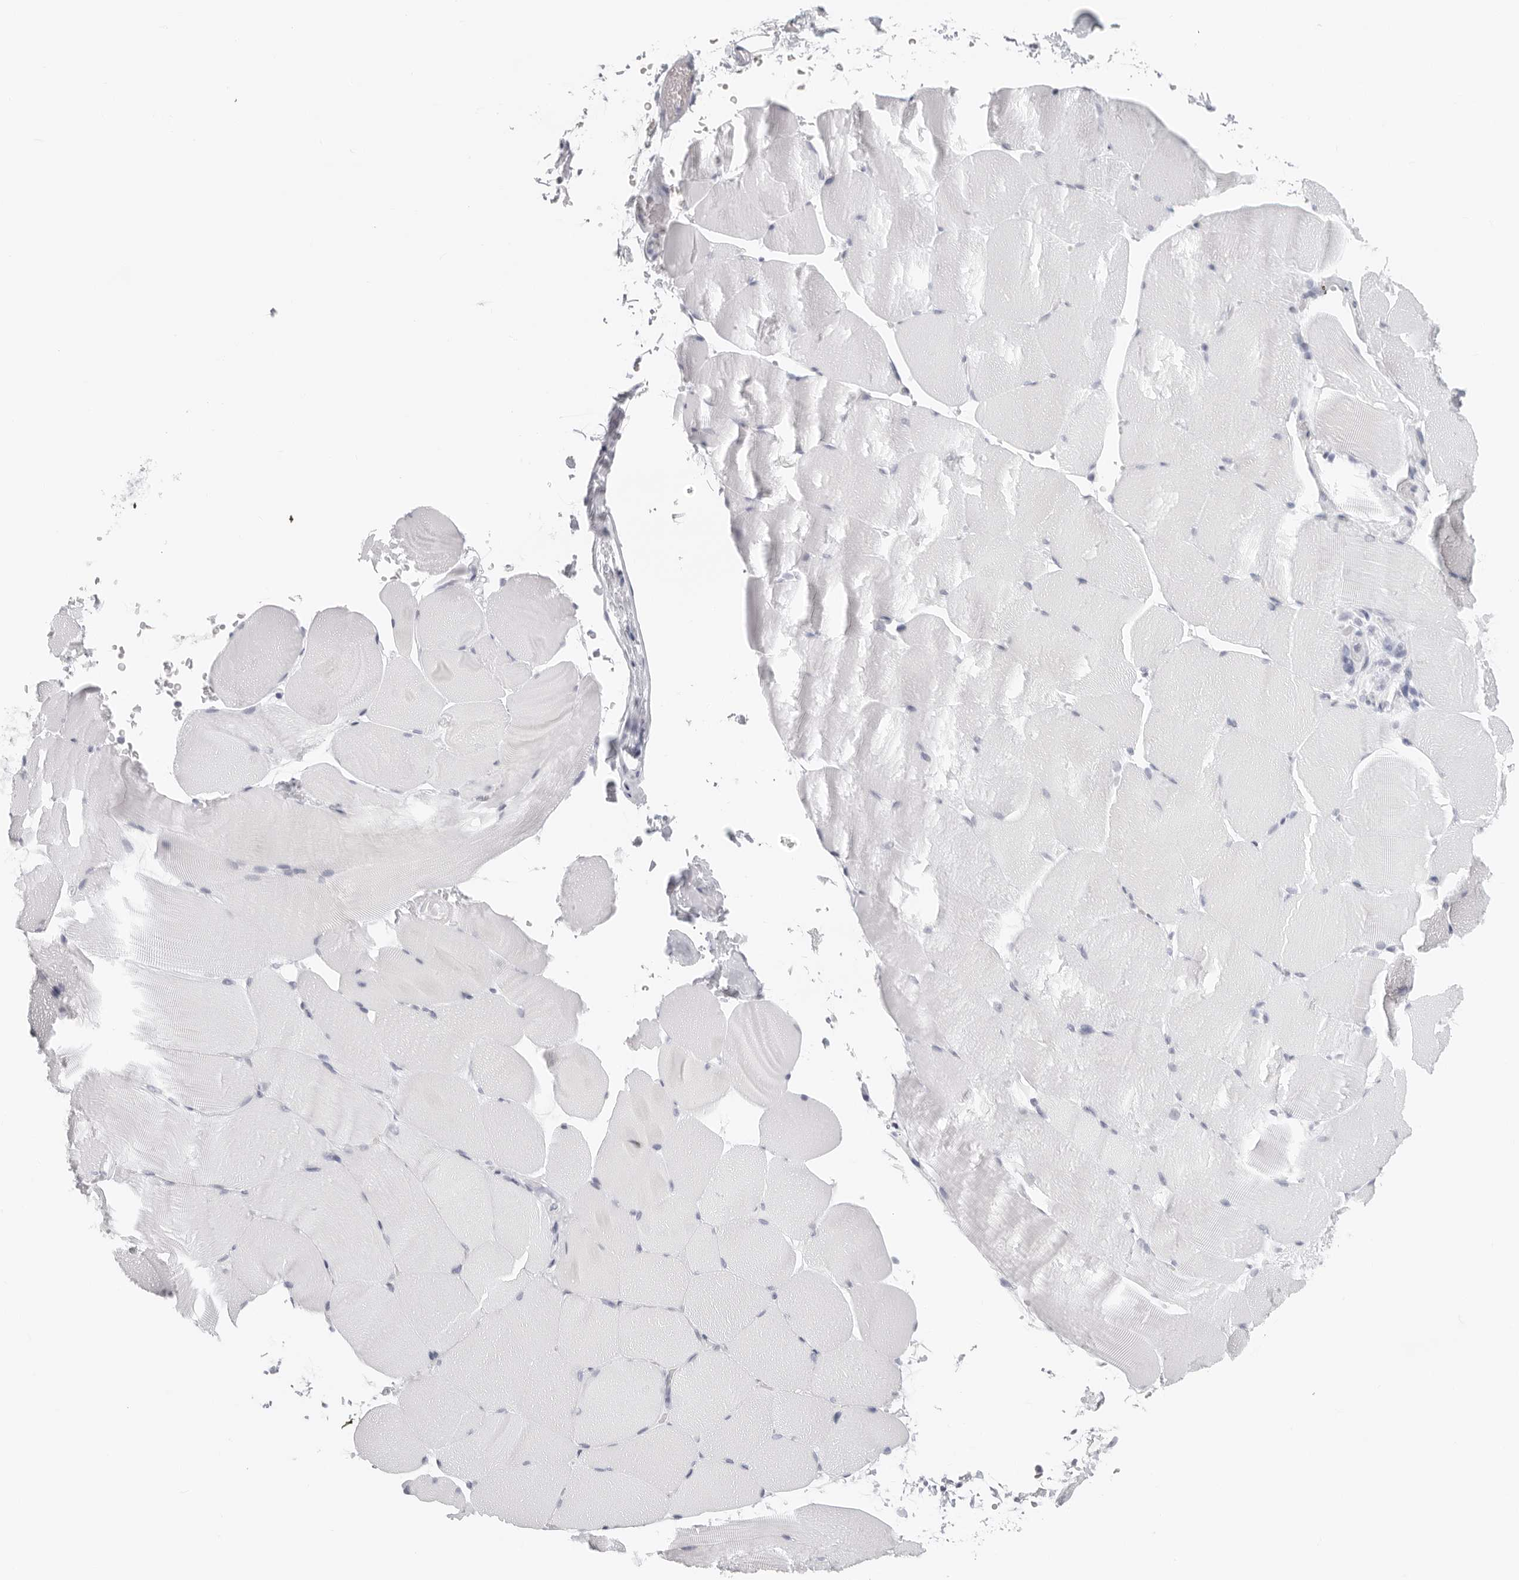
{"staining": {"intensity": "negative", "quantity": "none", "location": "none"}, "tissue": "skeletal muscle", "cell_type": "Myocytes", "image_type": "normal", "snomed": [{"axis": "morphology", "description": "Normal tissue, NOS"}, {"axis": "topography", "description": "Skeletal muscle"}, {"axis": "topography", "description": "Parathyroid gland"}], "caption": "Immunohistochemistry of unremarkable human skeletal muscle demonstrates no positivity in myocytes.", "gene": "CST1", "patient": {"sex": "female", "age": 37}}